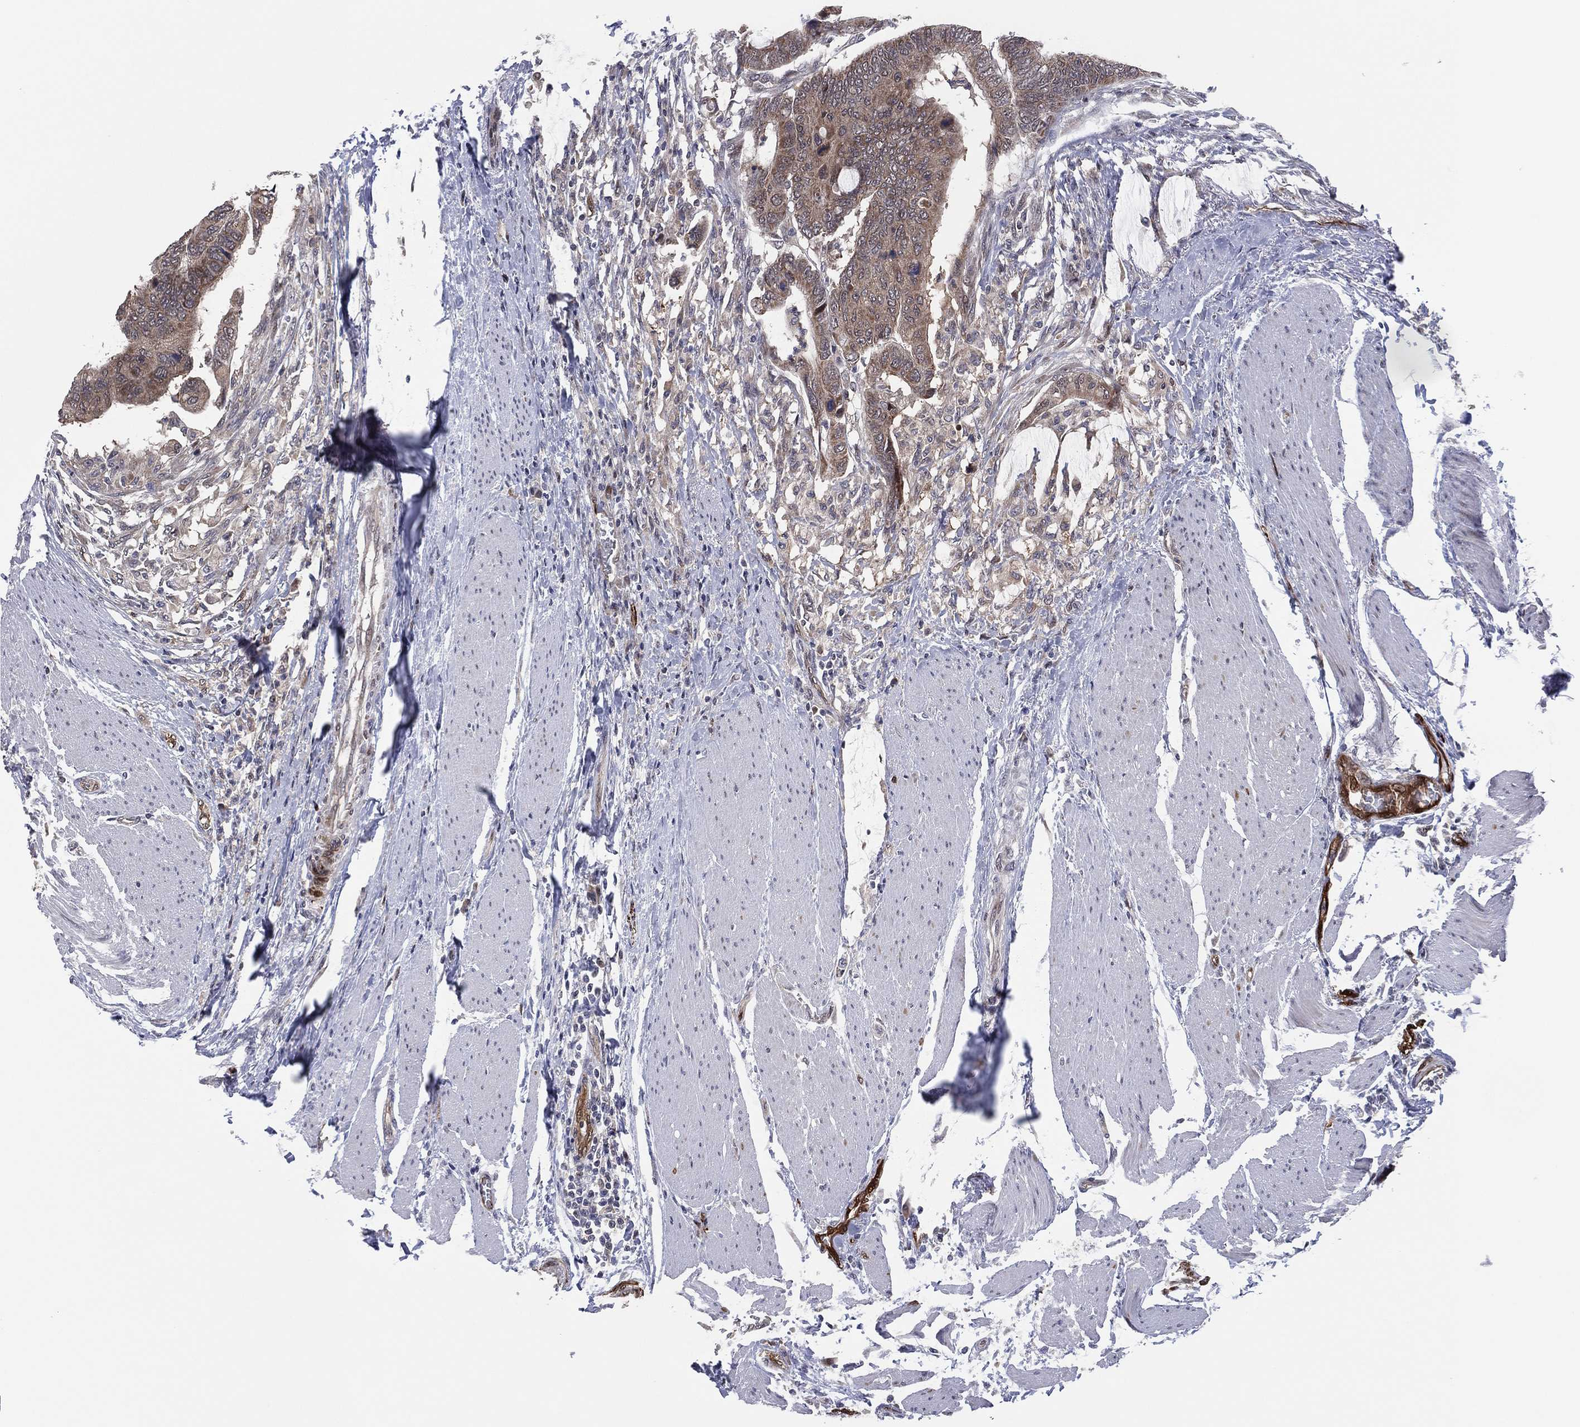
{"staining": {"intensity": "weak", "quantity": ">75%", "location": "cytoplasmic/membranous"}, "tissue": "colorectal cancer", "cell_type": "Tumor cells", "image_type": "cancer", "snomed": [{"axis": "morphology", "description": "Normal tissue, NOS"}, {"axis": "morphology", "description": "Adenocarcinoma, NOS"}, {"axis": "topography", "description": "Rectum"}, {"axis": "topography", "description": "Peripheral nerve tissue"}], "caption": "A high-resolution micrograph shows IHC staining of colorectal cancer (adenocarcinoma), which shows weak cytoplasmic/membranous expression in about >75% of tumor cells.", "gene": "SNCG", "patient": {"sex": "male", "age": 92}}